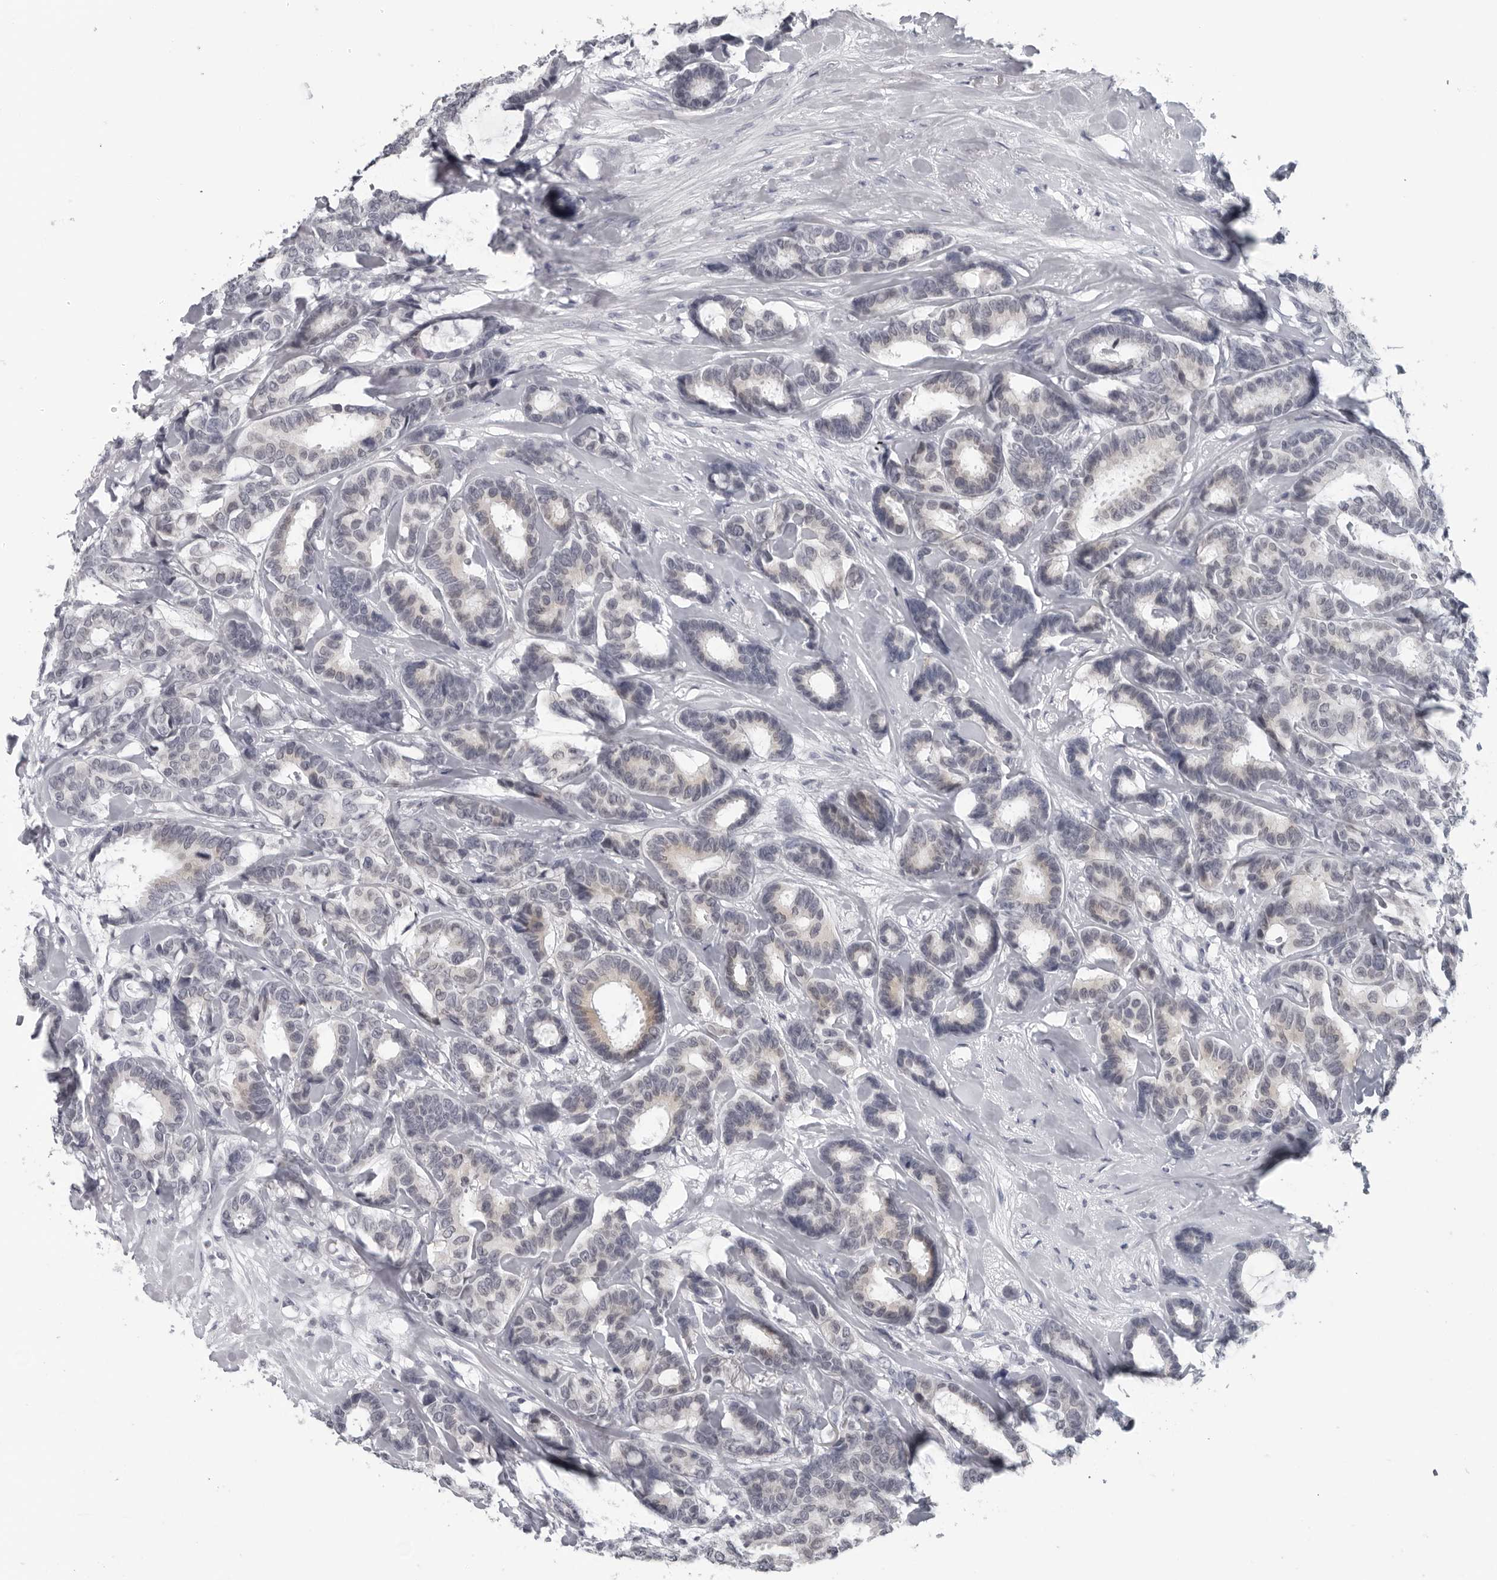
{"staining": {"intensity": "negative", "quantity": "none", "location": "none"}, "tissue": "breast cancer", "cell_type": "Tumor cells", "image_type": "cancer", "snomed": [{"axis": "morphology", "description": "Duct carcinoma"}, {"axis": "topography", "description": "Breast"}], "caption": "Infiltrating ductal carcinoma (breast) stained for a protein using immunohistochemistry demonstrates no staining tumor cells.", "gene": "OPLAH", "patient": {"sex": "female", "age": 87}}